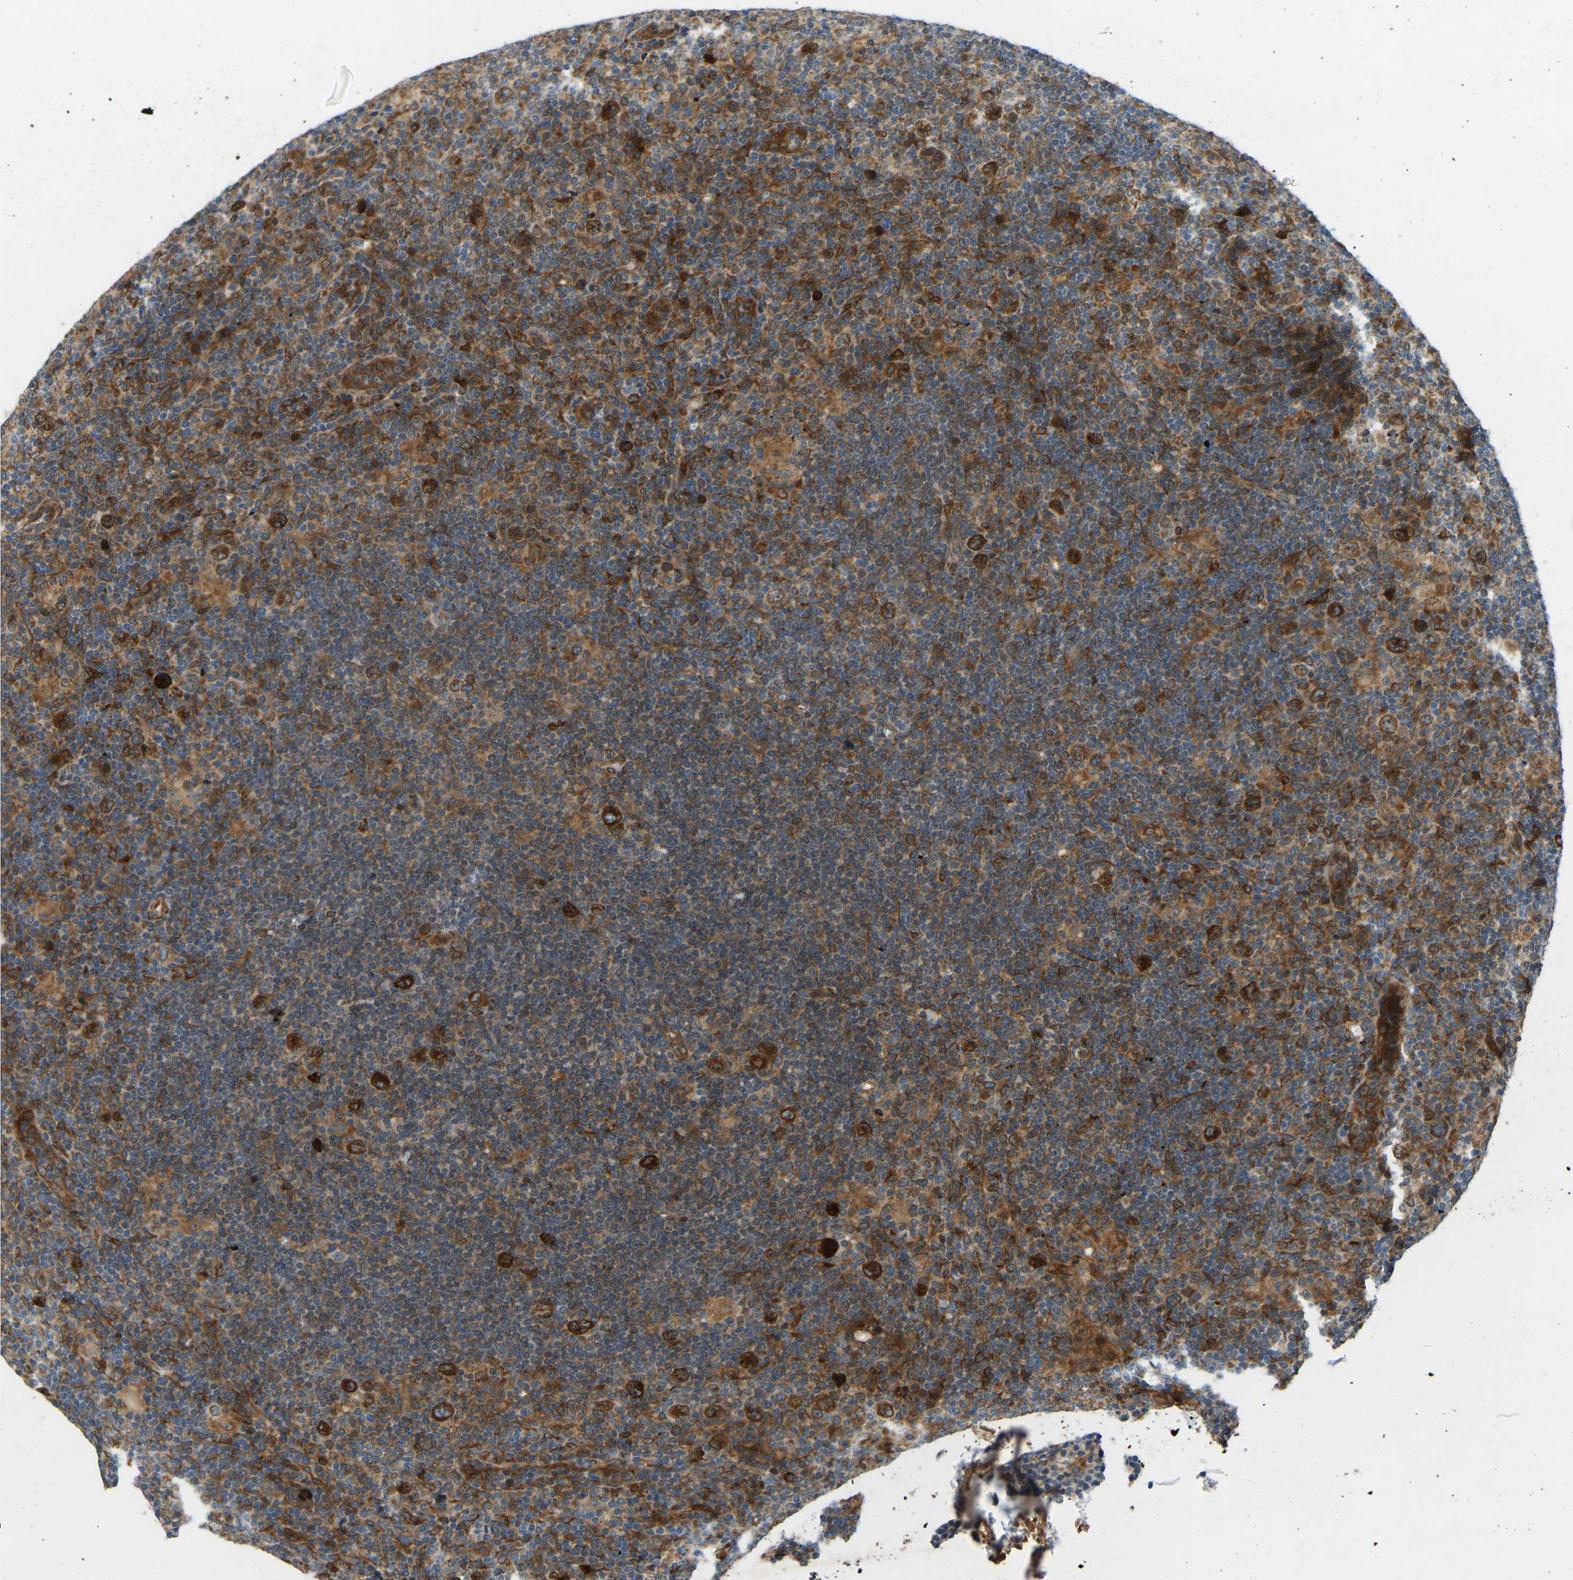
{"staining": {"intensity": "strong", "quantity": ">75%", "location": "cytoplasmic/membranous"}, "tissue": "lymphoma", "cell_type": "Tumor cells", "image_type": "cancer", "snomed": [{"axis": "morphology", "description": "Hodgkin's disease, NOS"}, {"axis": "topography", "description": "Lymph node"}], "caption": "A brown stain shows strong cytoplasmic/membranous positivity of a protein in lymphoma tumor cells. The staining was performed using DAB (3,3'-diaminobenzidine), with brown indicating positive protein expression. Nuclei are stained blue with hematoxylin.", "gene": "OS9", "patient": {"sex": "female", "age": 57}}